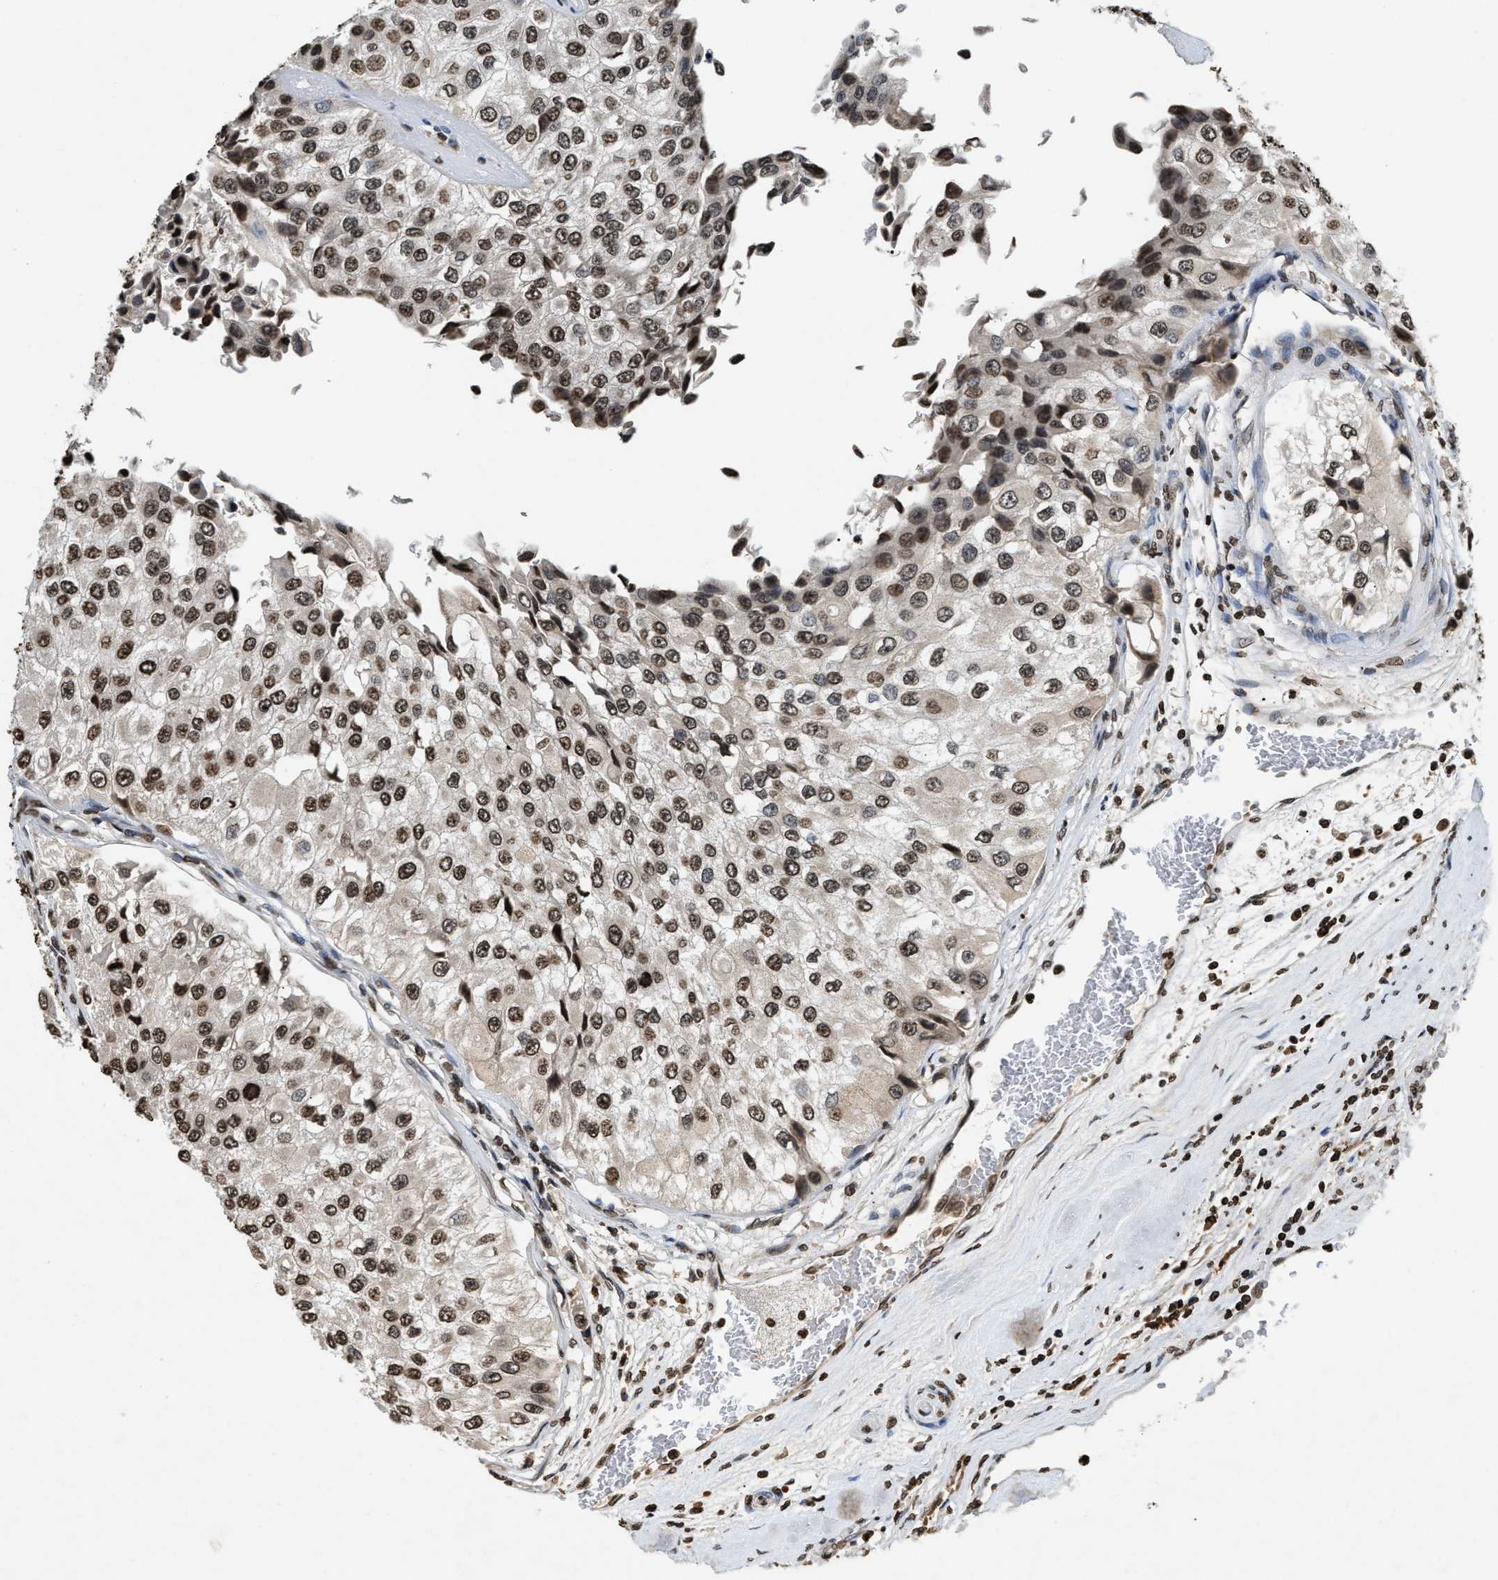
{"staining": {"intensity": "moderate", "quantity": ">75%", "location": "nuclear"}, "tissue": "urothelial cancer", "cell_type": "Tumor cells", "image_type": "cancer", "snomed": [{"axis": "morphology", "description": "Urothelial carcinoma, High grade"}, {"axis": "topography", "description": "Kidney"}, {"axis": "topography", "description": "Urinary bladder"}], "caption": "Human urothelial cancer stained with a brown dye shows moderate nuclear positive staining in about >75% of tumor cells.", "gene": "DNASE1L3", "patient": {"sex": "male", "age": 77}}